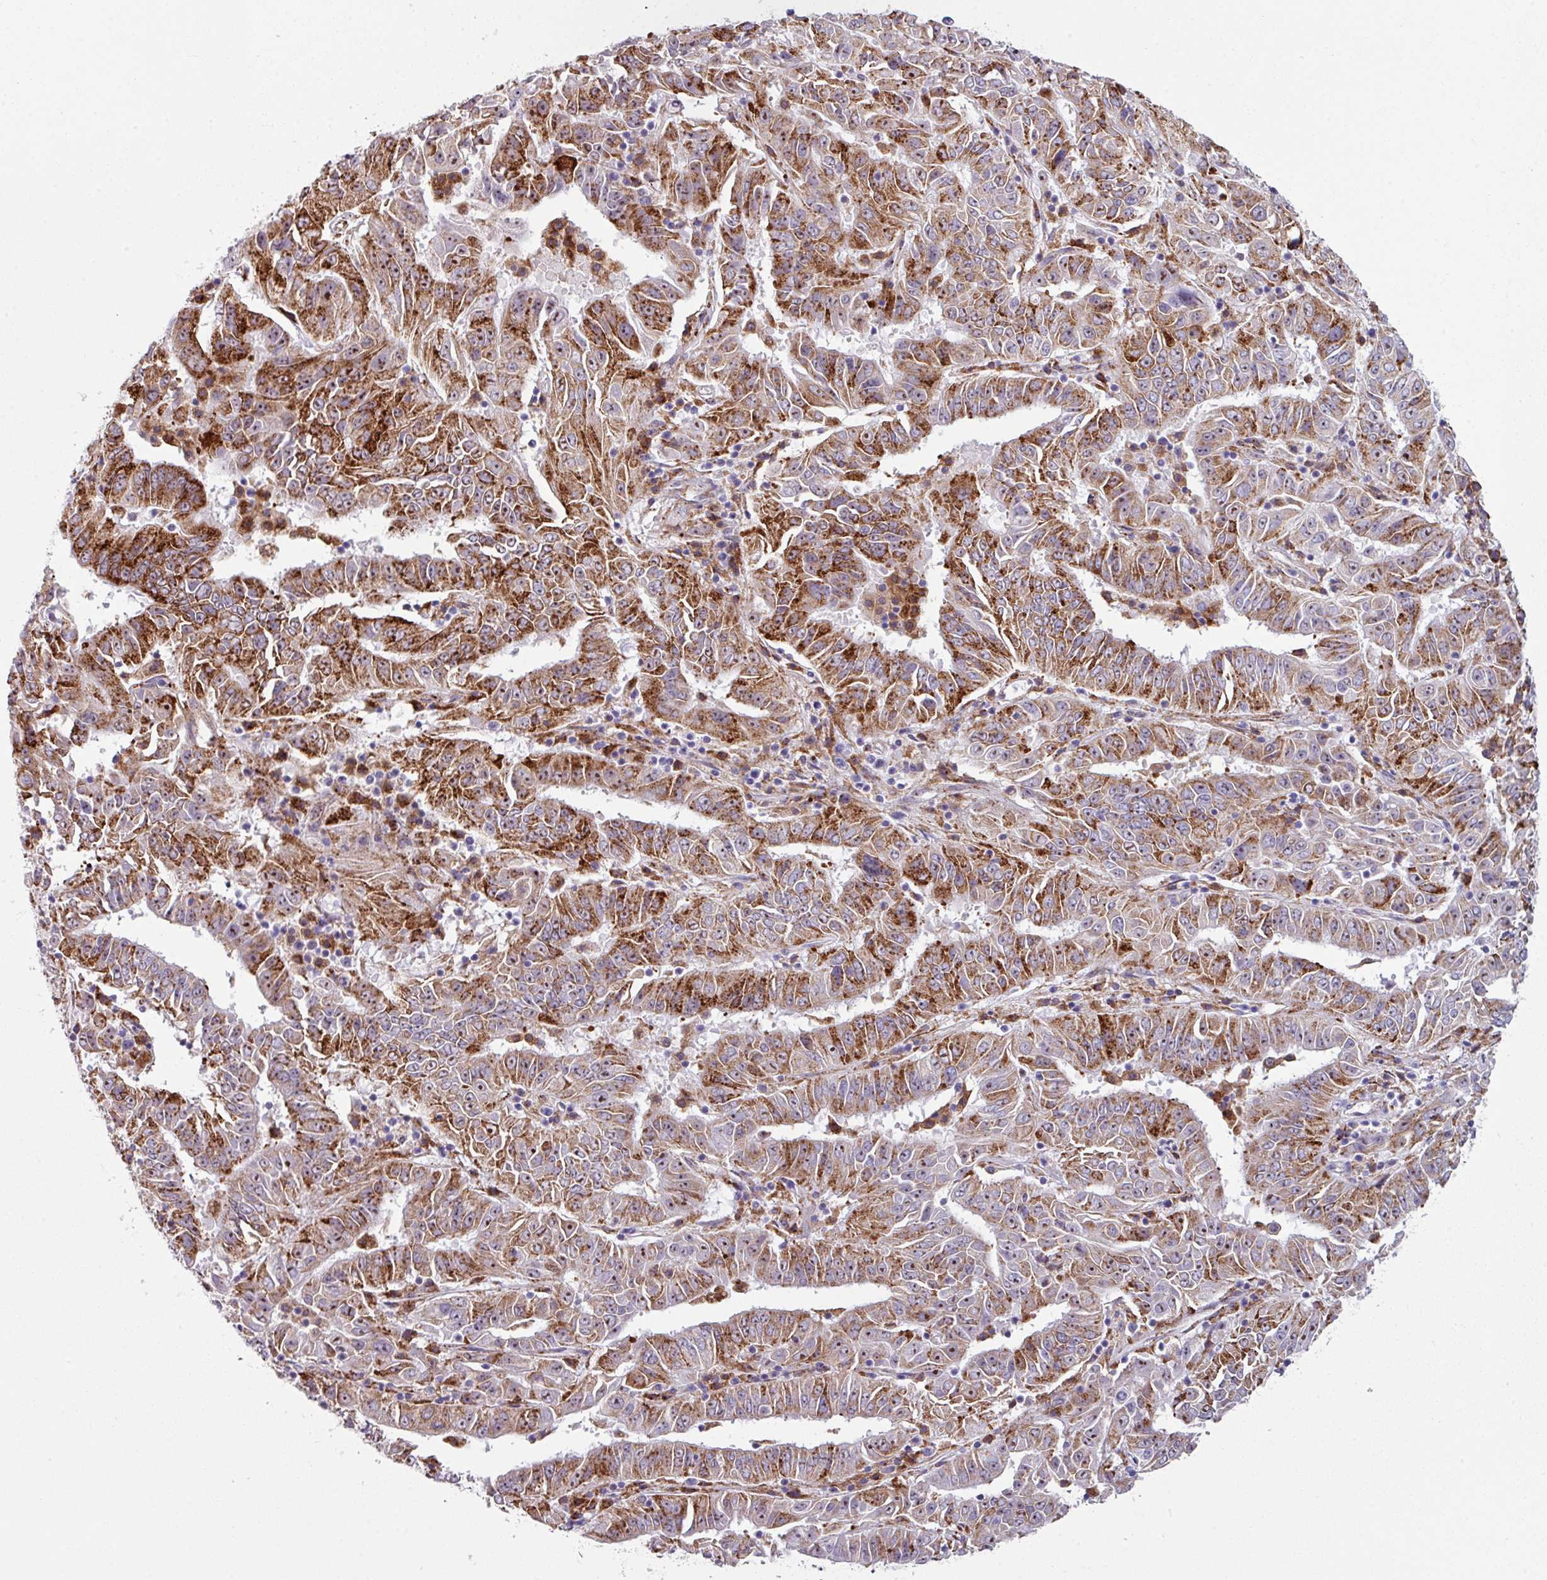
{"staining": {"intensity": "strong", "quantity": ">75%", "location": "cytoplasmic/membranous"}, "tissue": "pancreatic cancer", "cell_type": "Tumor cells", "image_type": "cancer", "snomed": [{"axis": "morphology", "description": "Adenocarcinoma, NOS"}, {"axis": "topography", "description": "Pancreas"}], "caption": "Immunohistochemical staining of adenocarcinoma (pancreatic) shows high levels of strong cytoplasmic/membranous protein staining in about >75% of tumor cells.", "gene": "BMS1", "patient": {"sex": "male", "age": 63}}